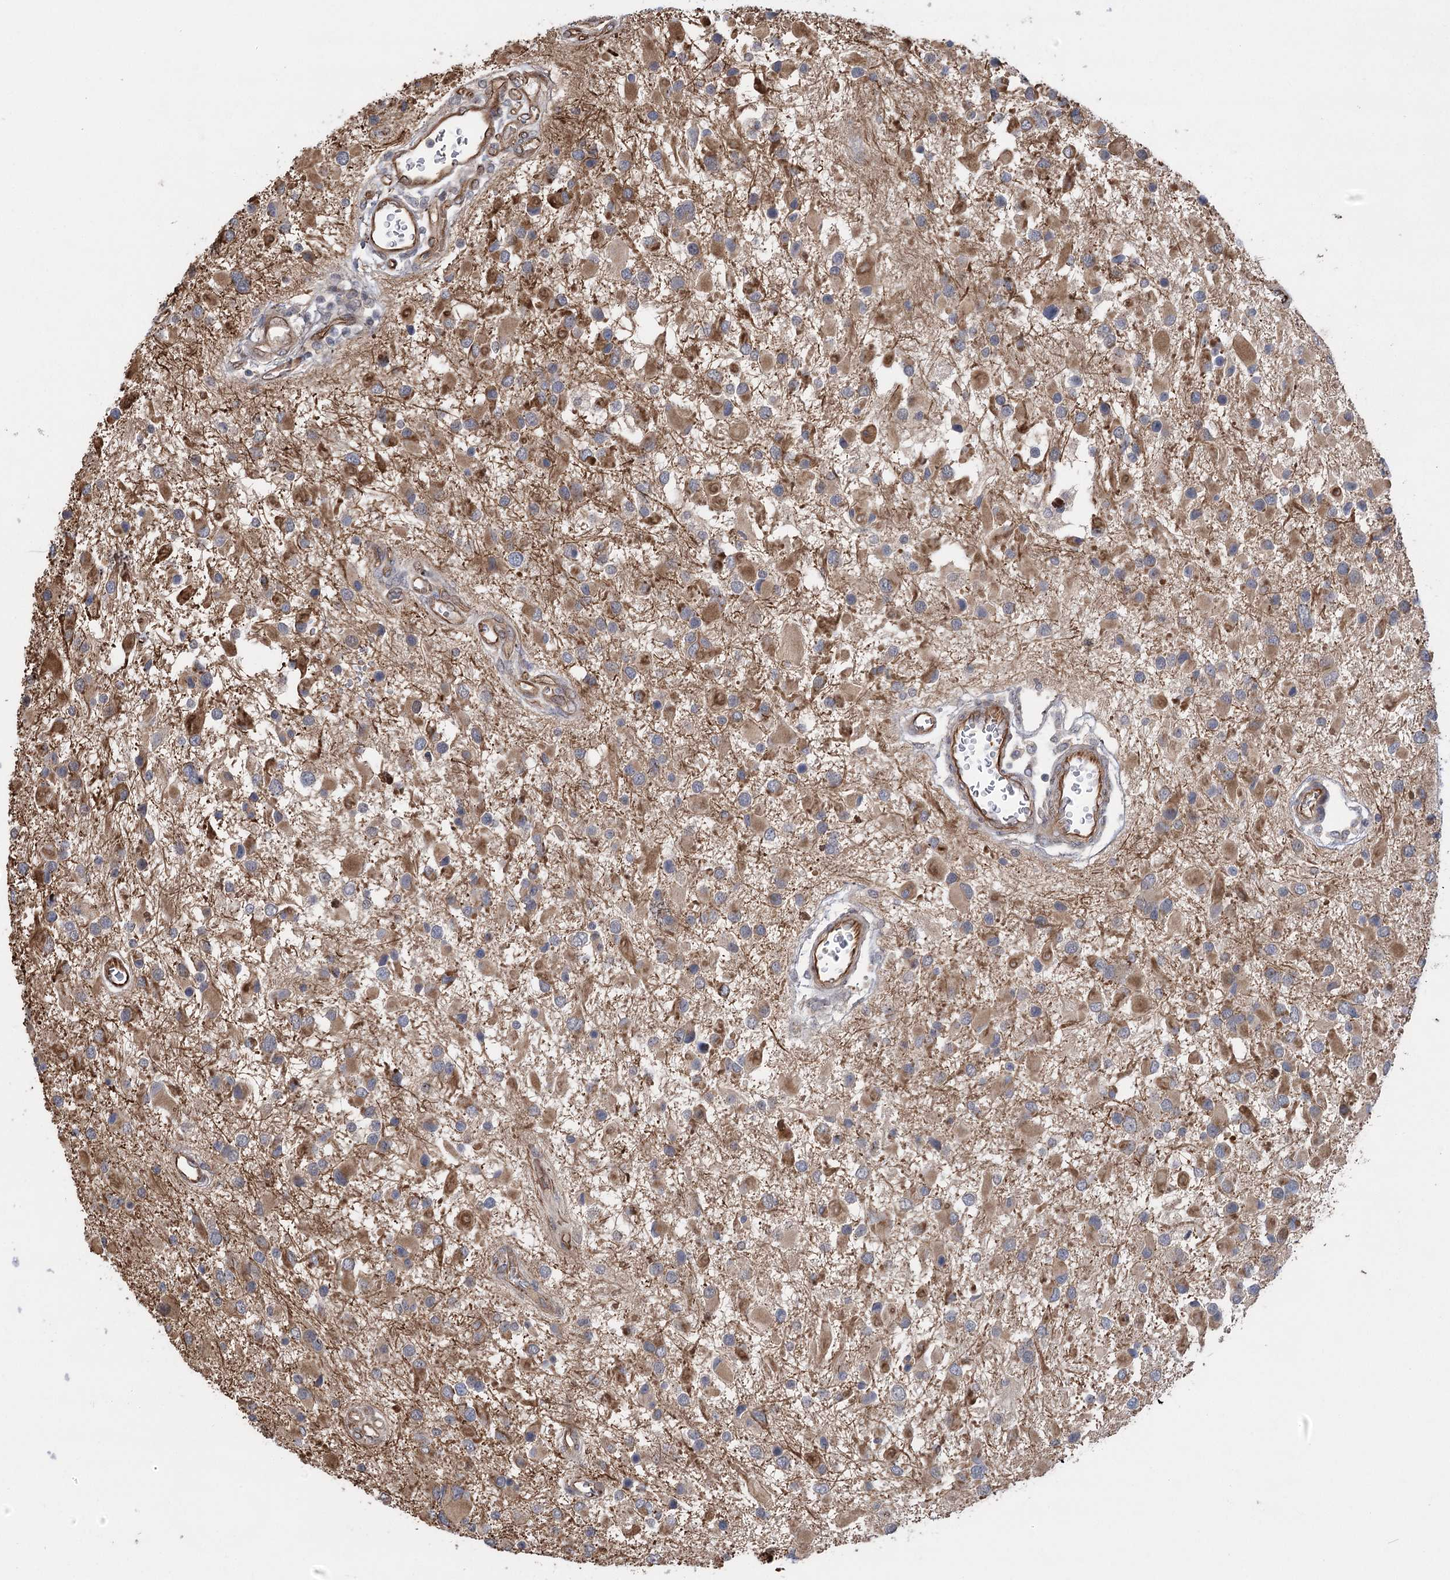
{"staining": {"intensity": "moderate", "quantity": "25%-75%", "location": "cytoplasmic/membranous"}, "tissue": "glioma", "cell_type": "Tumor cells", "image_type": "cancer", "snomed": [{"axis": "morphology", "description": "Glioma, malignant, High grade"}, {"axis": "topography", "description": "Brain"}], "caption": "Malignant glioma (high-grade) stained for a protein (brown) demonstrates moderate cytoplasmic/membranous positive staining in about 25%-75% of tumor cells.", "gene": "RWDD4", "patient": {"sex": "male", "age": 53}}